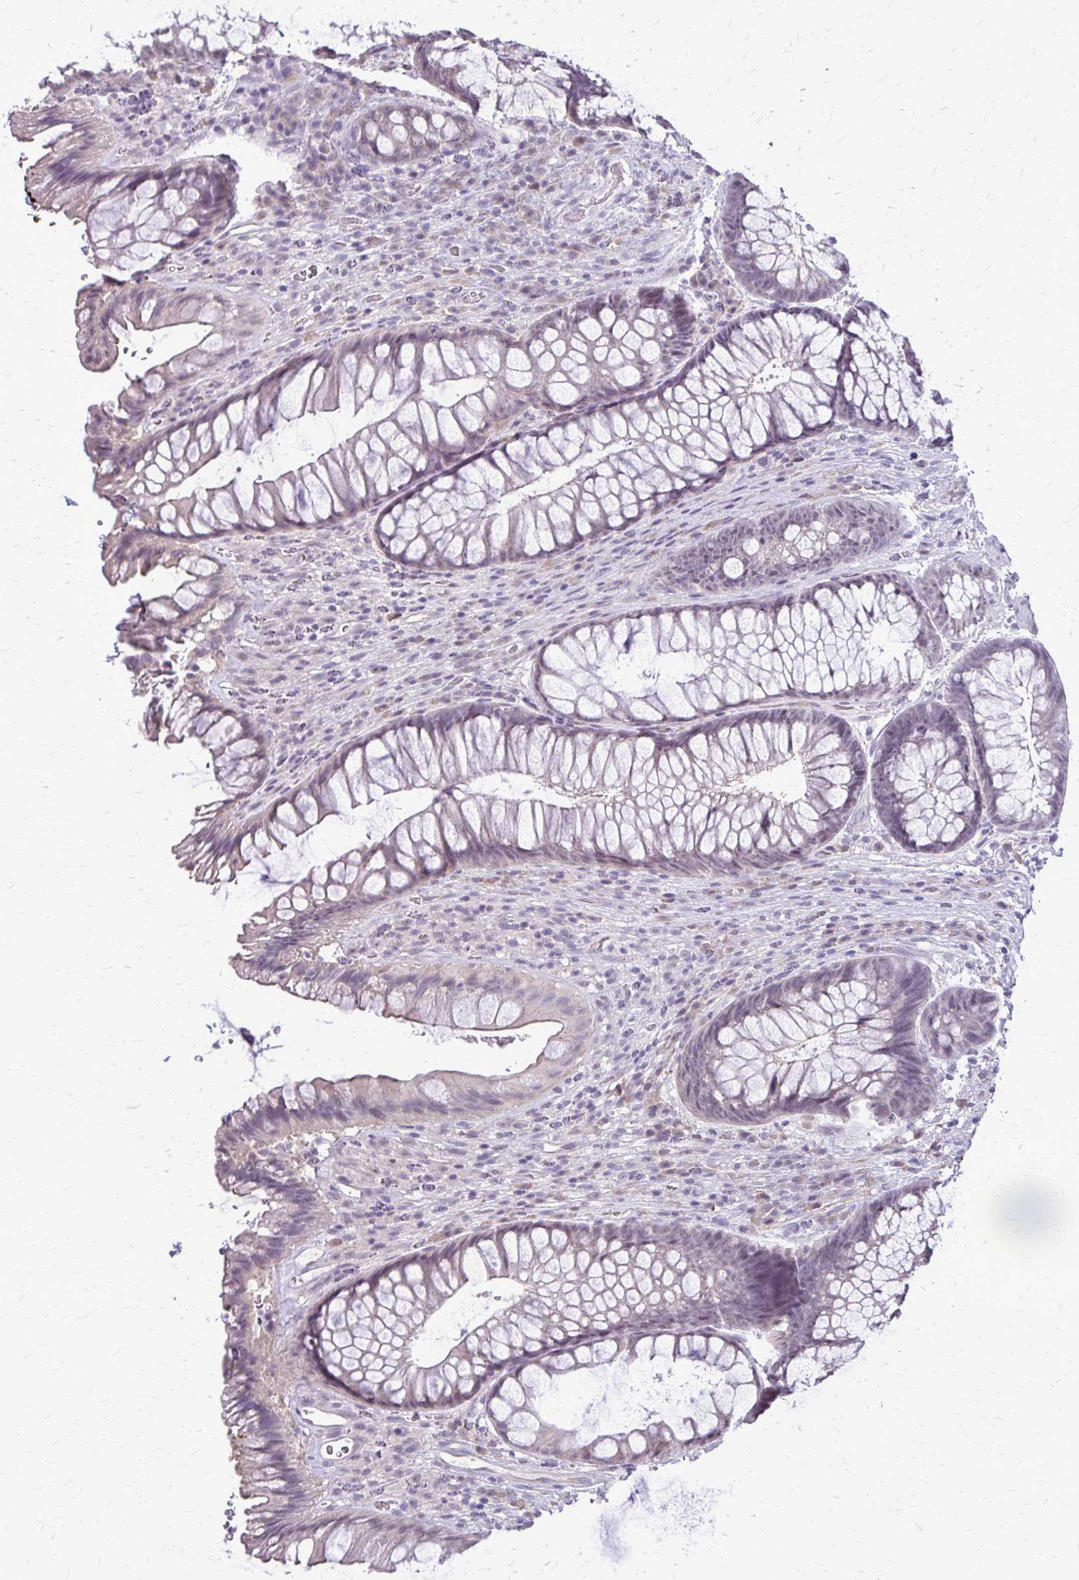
{"staining": {"intensity": "negative", "quantity": "none", "location": "none"}, "tissue": "rectum", "cell_type": "Glandular cells", "image_type": "normal", "snomed": [{"axis": "morphology", "description": "Normal tissue, NOS"}, {"axis": "topography", "description": "Rectum"}], "caption": "IHC image of normal rectum stained for a protein (brown), which shows no expression in glandular cells. (Stains: DAB IHC with hematoxylin counter stain, Microscopy: brightfield microscopy at high magnification).", "gene": "PLCB1", "patient": {"sex": "male", "age": 53}}